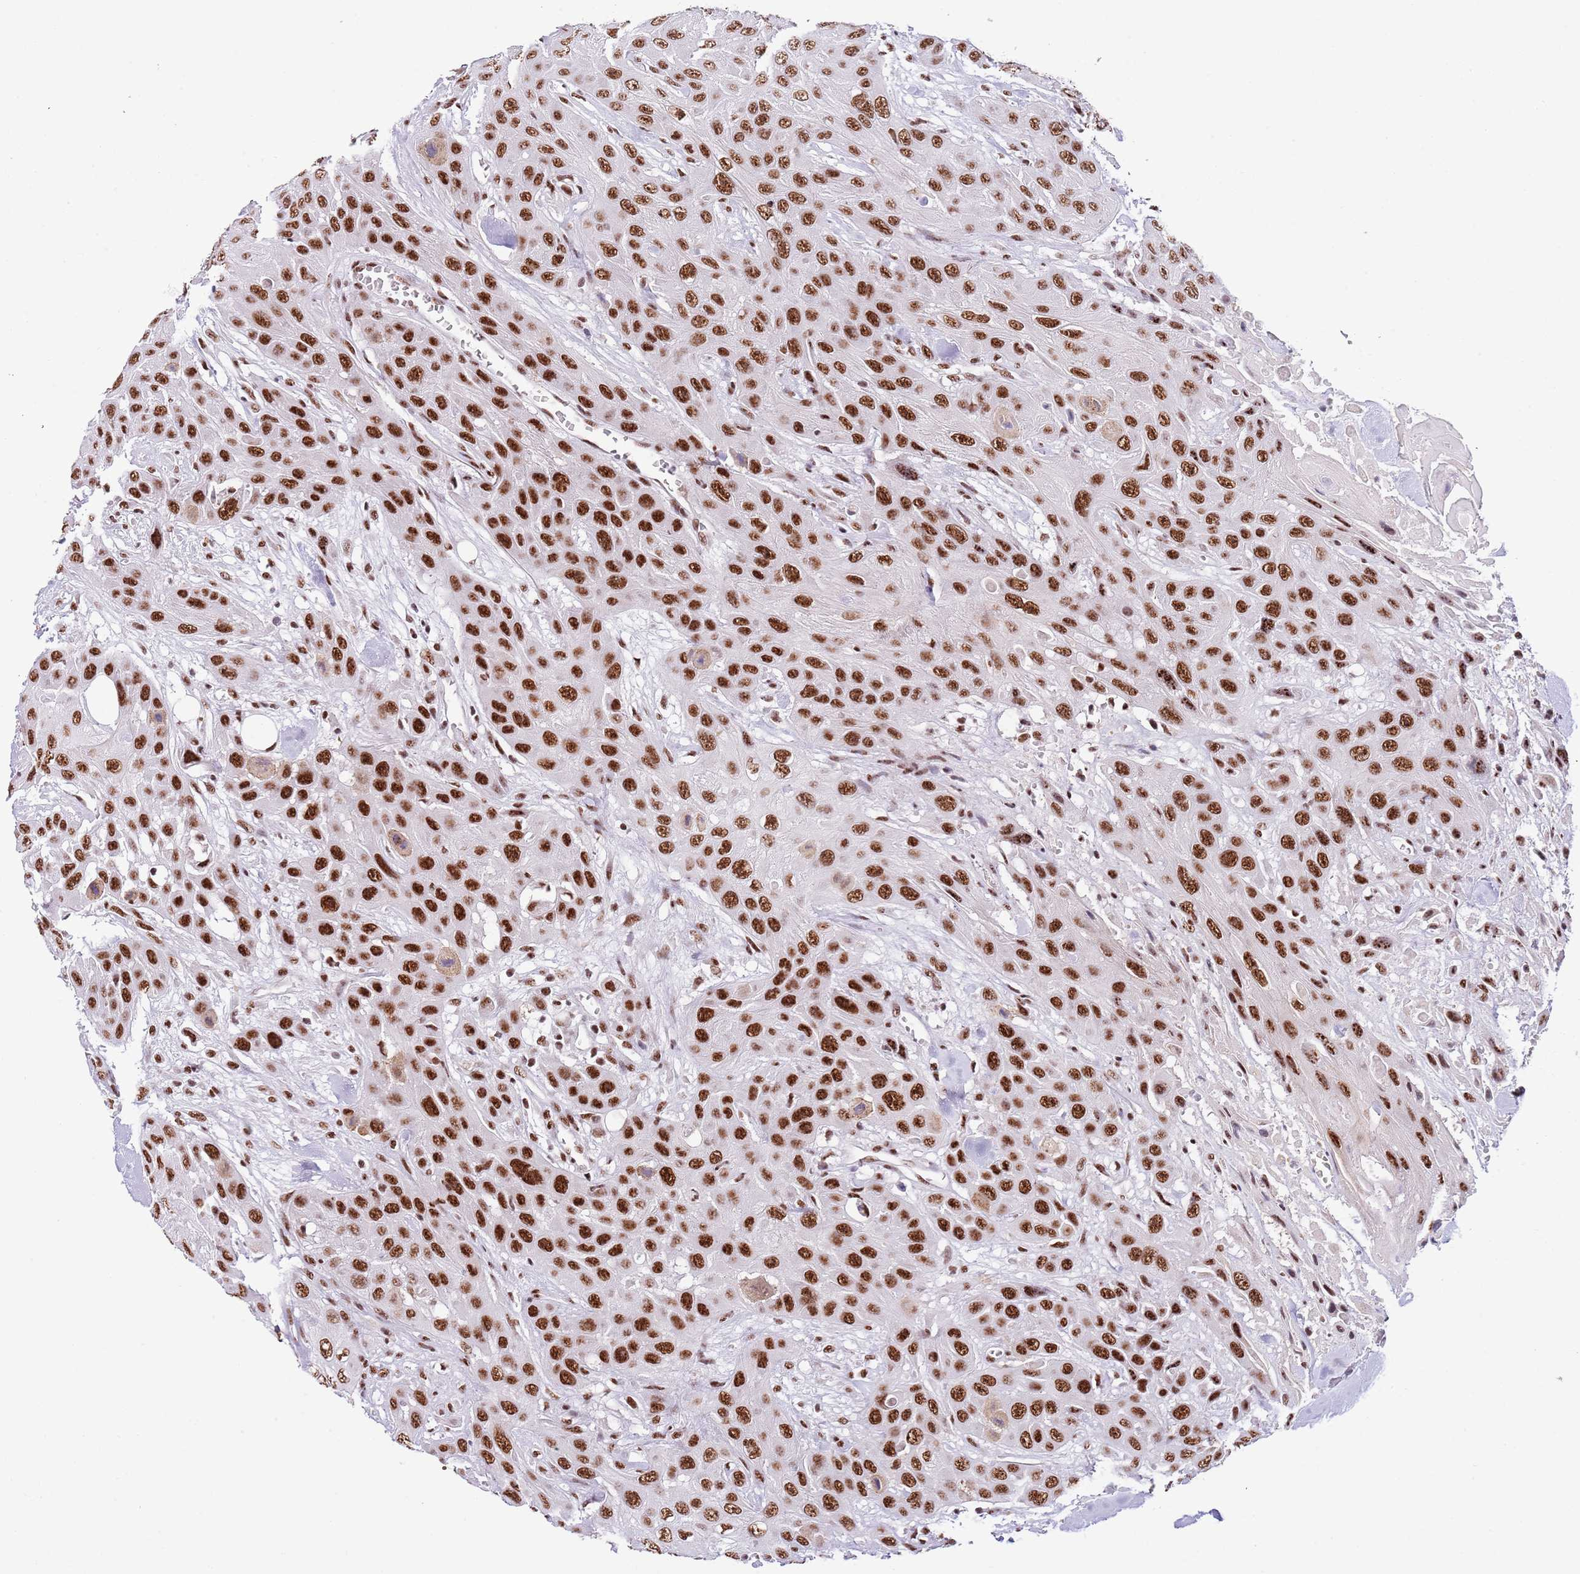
{"staining": {"intensity": "strong", "quantity": ">75%", "location": "nuclear"}, "tissue": "head and neck cancer", "cell_type": "Tumor cells", "image_type": "cancer", "snomed": [{"axis": "morphology", "description": "Squamous cell carcinoma, NOS"}, {"axis": "topography", "description": "Head-Neck"}], "caption": "The image reveals staining of head and neck cancer (squamous cell carcinoma), revealing strong nuclear protein positivity (brown color) within tumor cells.", "gene": "SF3A2", "patient": {"sex": "male", "age": 81}}